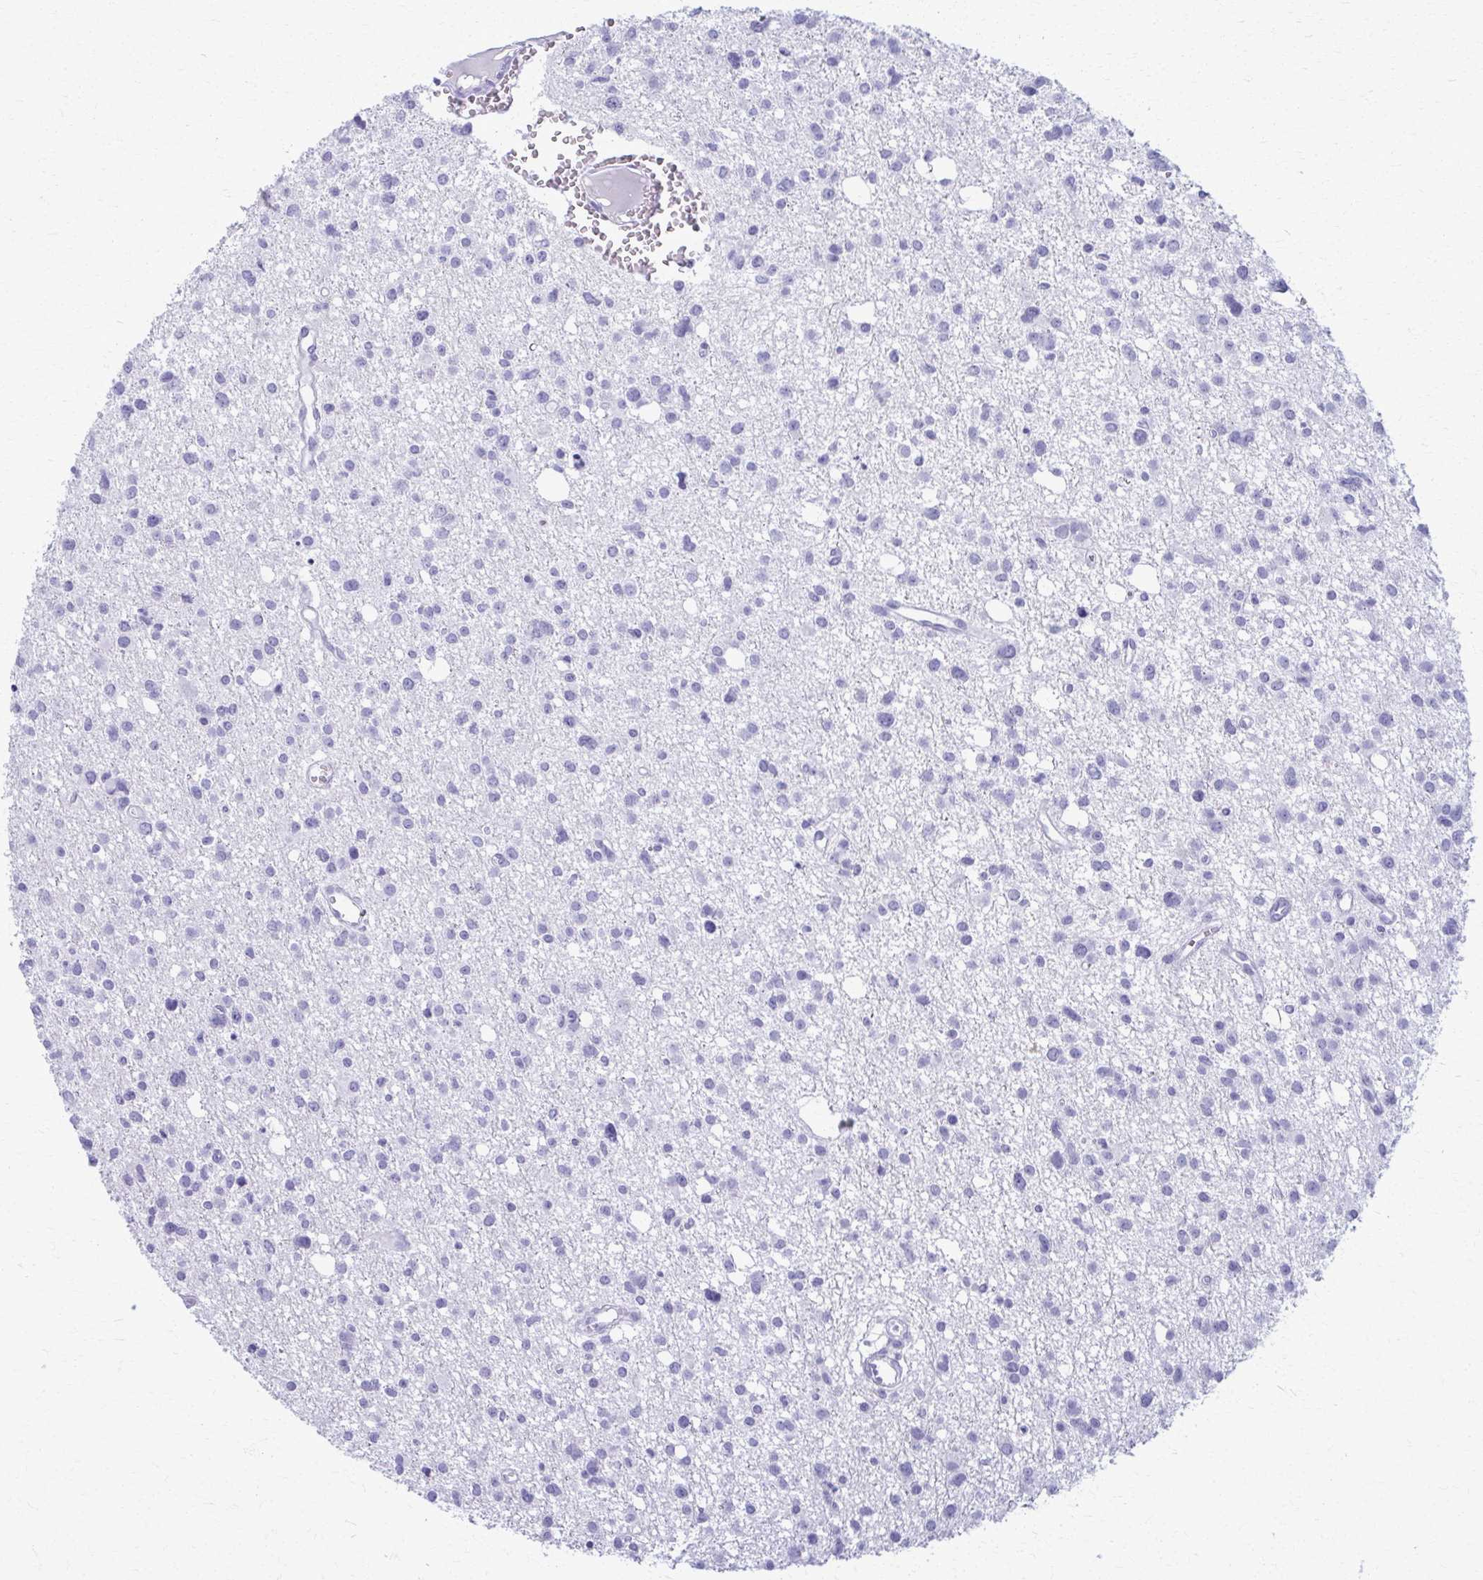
{"staining": {"intensity": "negative", "quantity": "none", "location": "none"}, "tissue": "glioma", "cell_type": "Tumor cells", "image_type": "cancer", "snomed": [{"axis": "morphology", "description": "Glioma, malignant, High grade"}, {"axis": "topography", "description": "Brain"}], "caption": "Image shows no significant protein positivity in tumor cells of glioma. (Brightfield microscopy of DAB (3,3'-diaminobenzidine) immunohistochemistry (IHC) at high magnification).", "gene": "ACSM2B", "patient": {"sex": "male", "age": 23}}